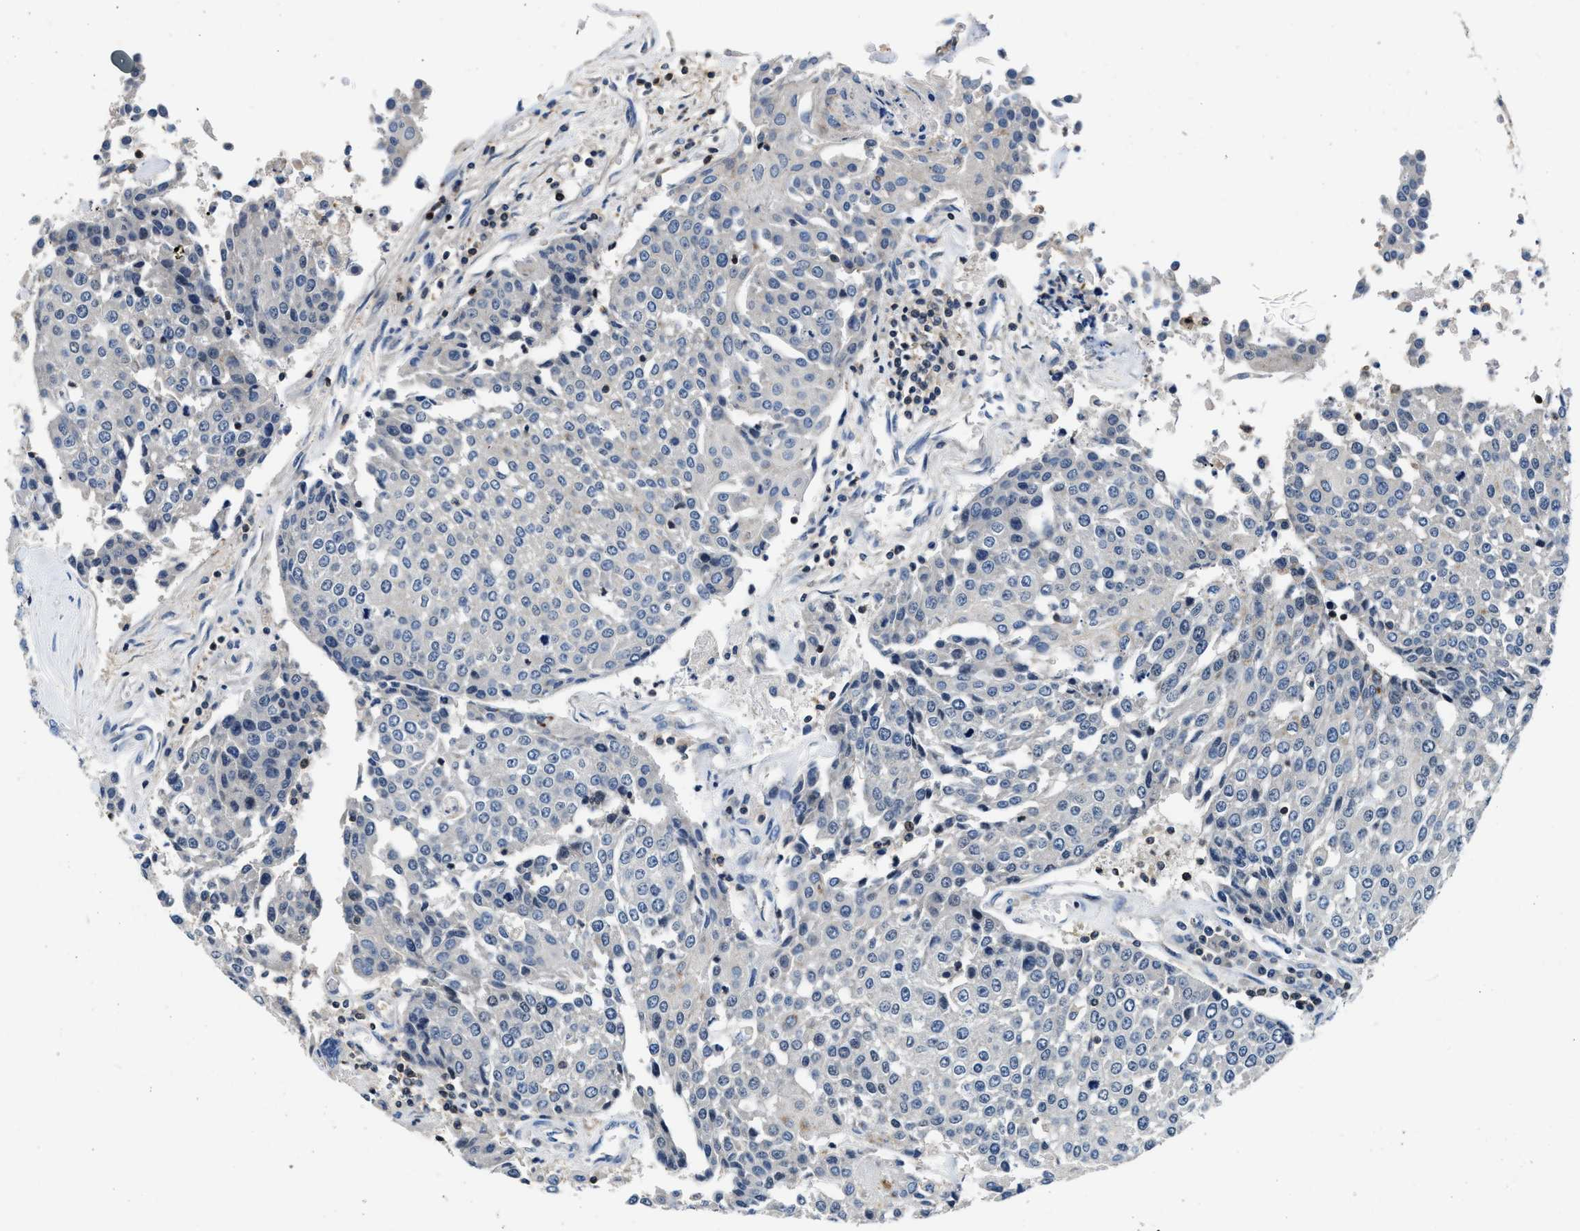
{"staining": {"intensity": "negative", "quantity": "none", "location": "none"}, "tissue": "urothelial cancer", "cell_type": "Tumor cells", "image_type": "cancer", "snomed": [{"axis": "morphology", "description": "Urothelial carcinoma, High grade"}, {"axis": "topography", "description": "Urinary bladder"}], "caption": "Tumor cells are negative for protein expression in human urothelial cancer.", "gene": "MYO1G", "patient": {"sex": "female", "age": 85}}